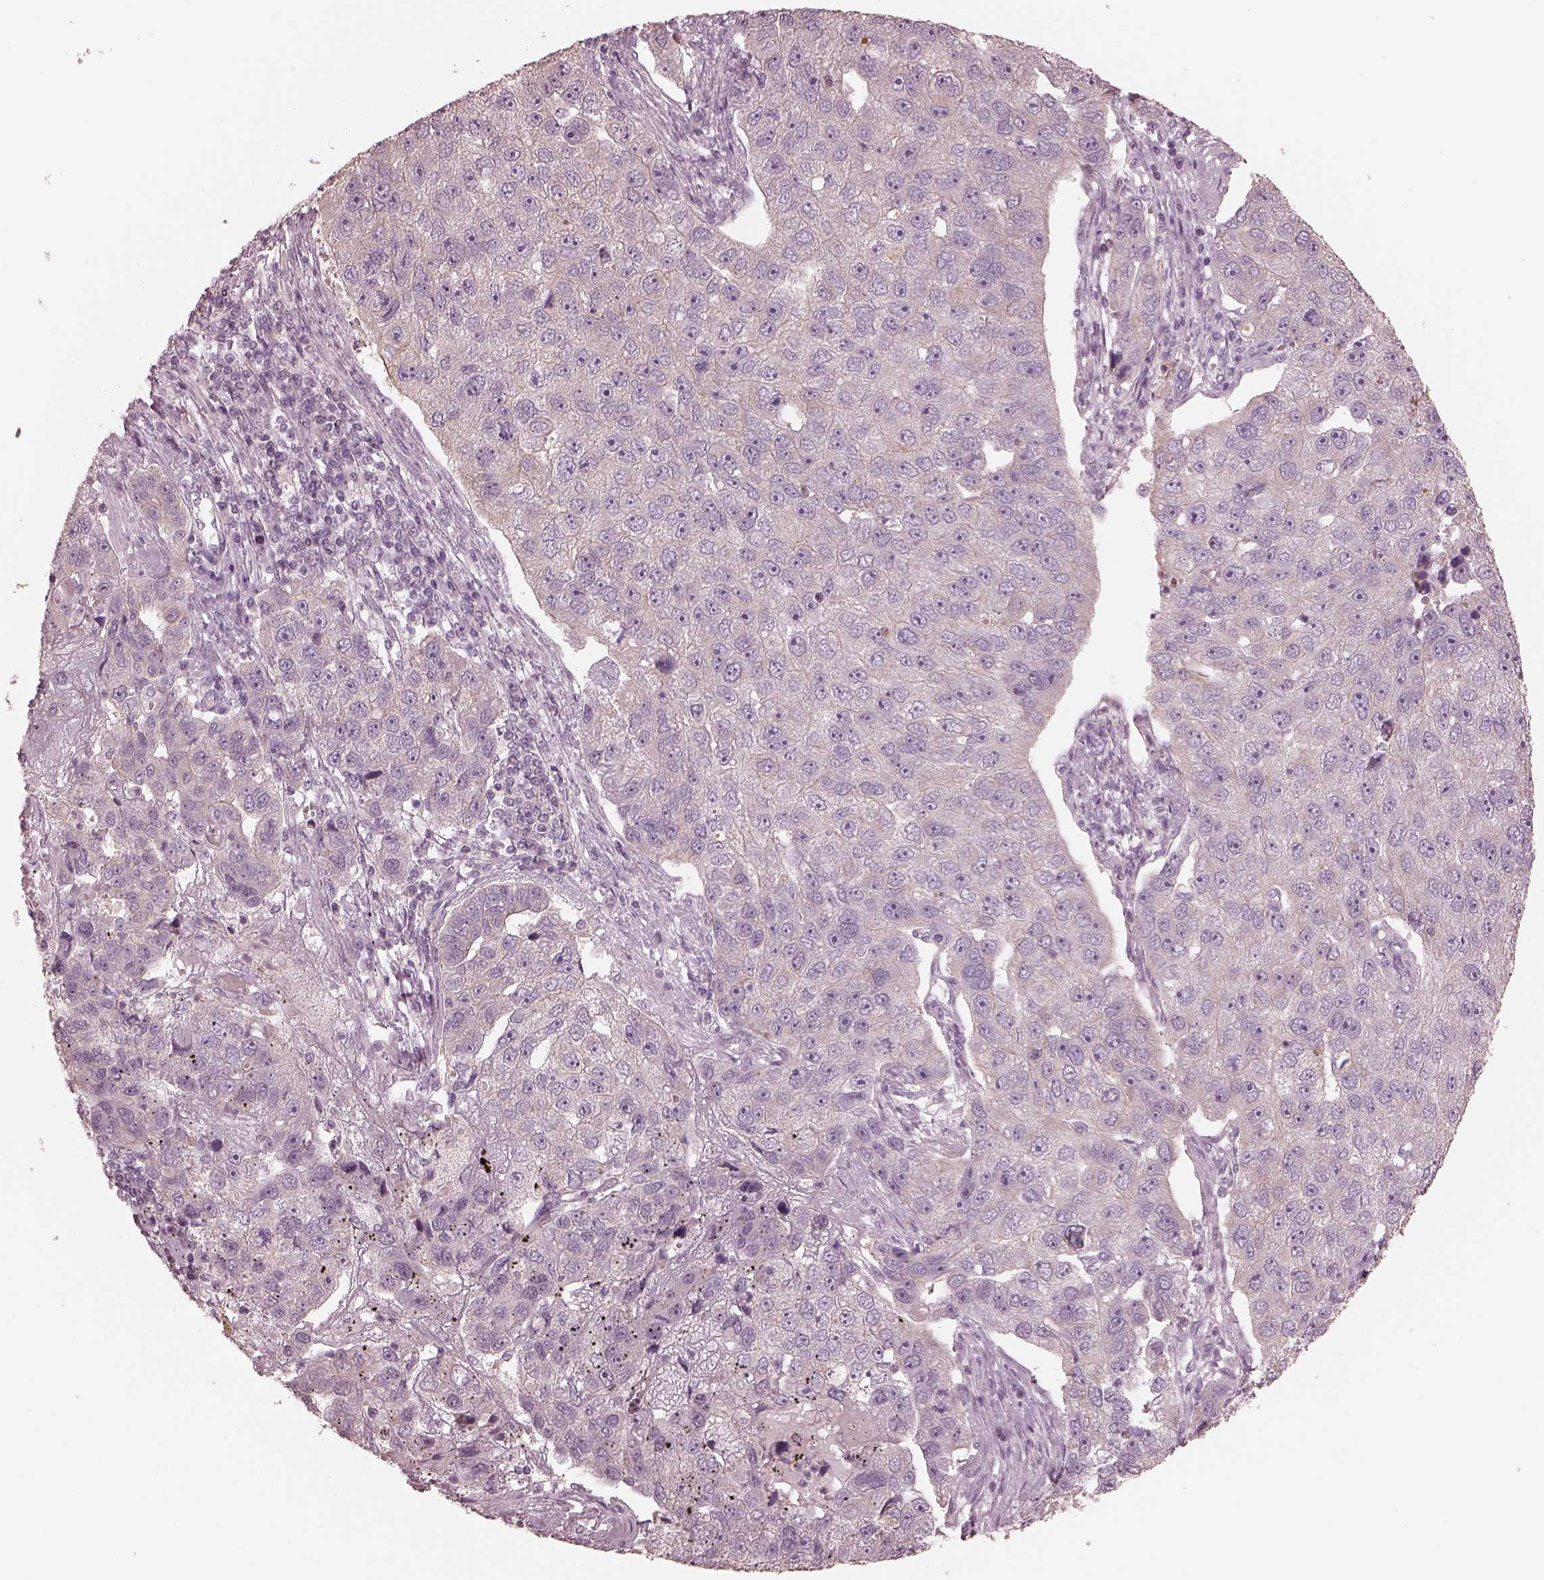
{"staining": {"intensity": "negative", "quantity": "none", "location": "none"}, "tissue": "pancreatic cancer", "cell_type": "Tumor cells", "image_type": "cancer", "snomed": [{"axis": "morphology", "description": "Adenocarcinoma, NOS"}, {"axis": "topography", "description": "Pancreas"}], "caption": "IHC of human pancreatic adenocarcinoma exhibits no positivity in tumor cells.", "gene": "SLC25A46", "patient": {"sex": "female", "age": 61}}